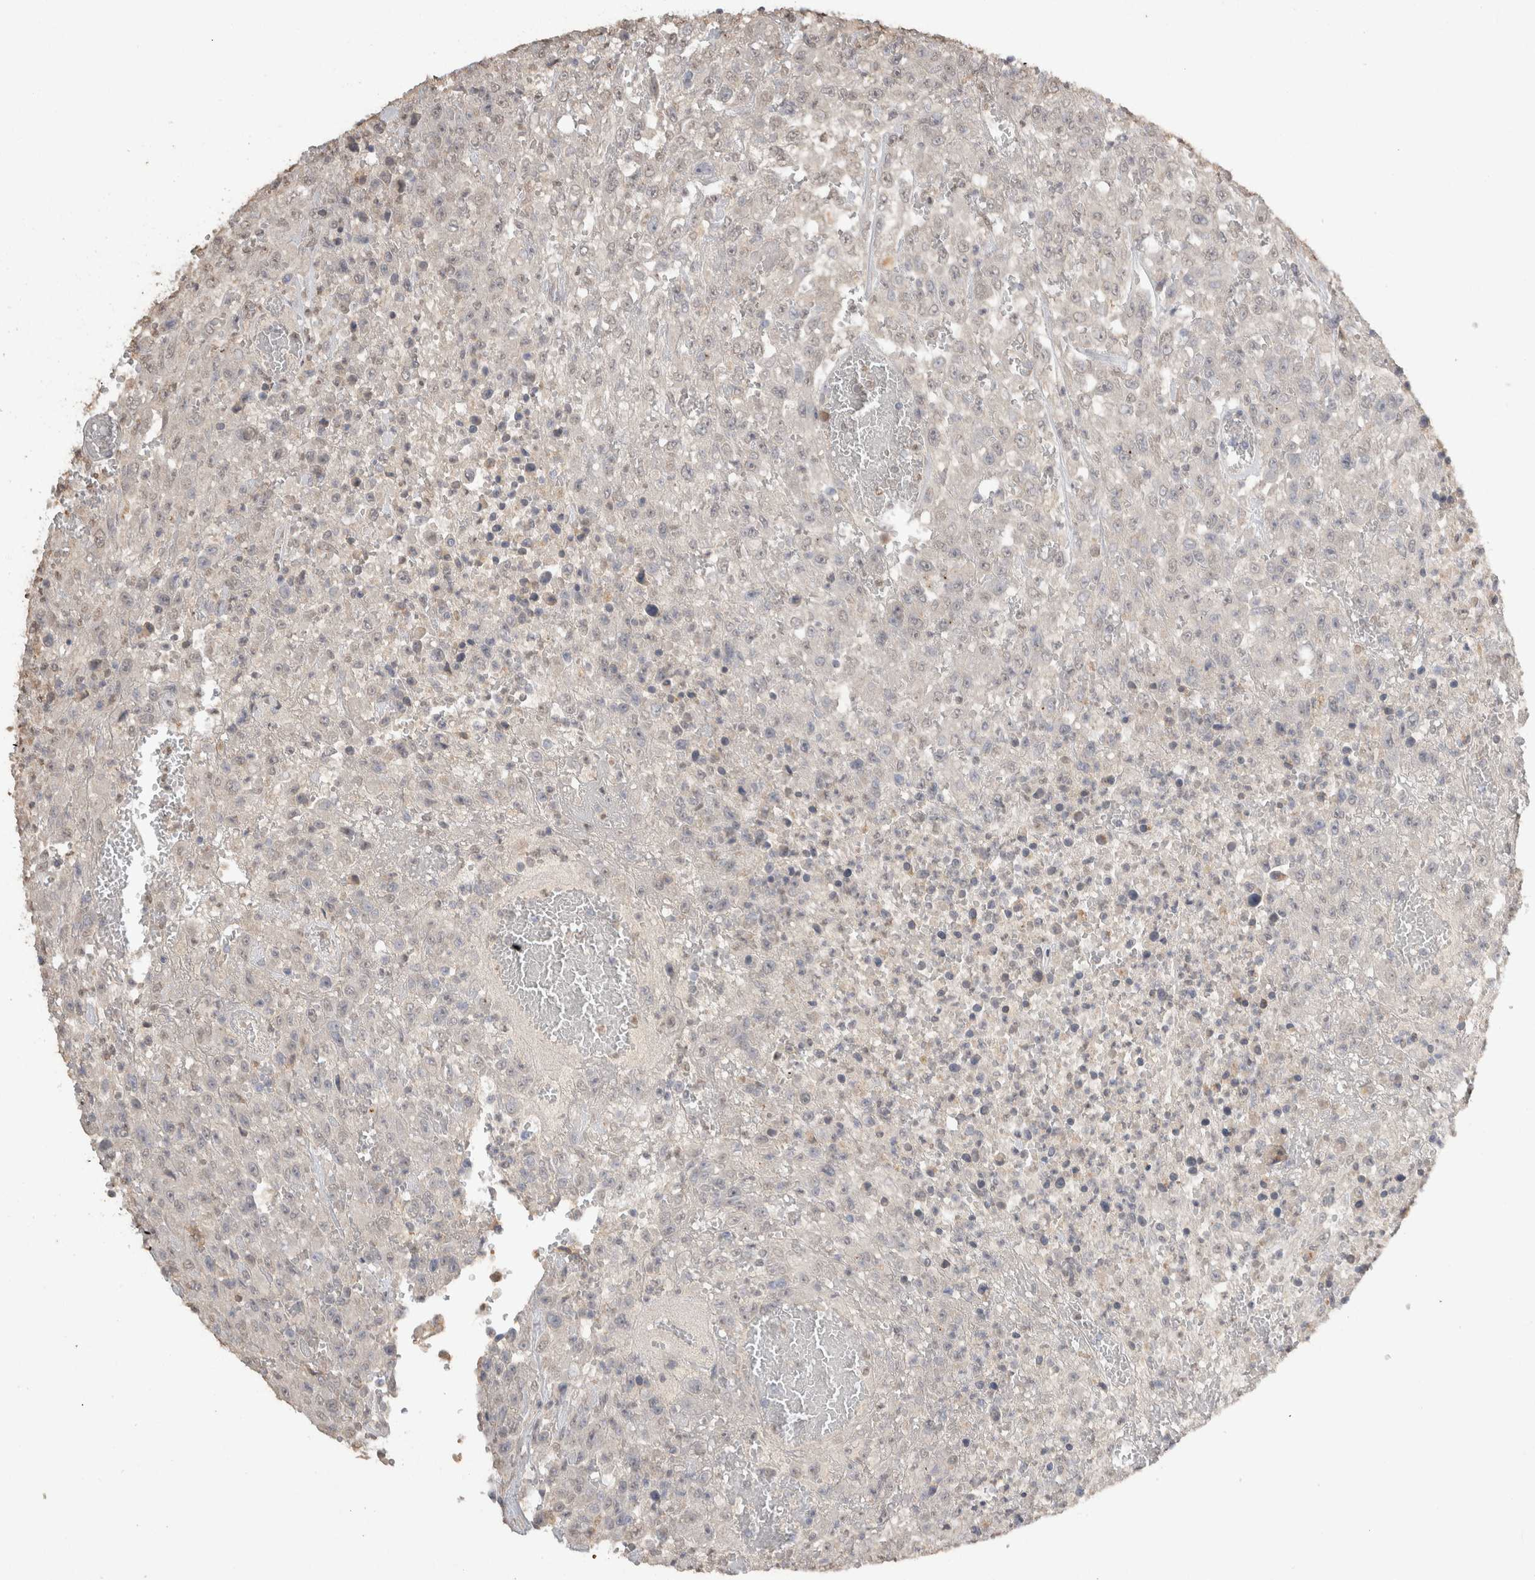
{"staining": {"intensity": "negative", "quantity": "none", "location": "none"}, "tissue": "urothelial cancer", "cell_type": "Tumor cells", "image_type": "cancer", "snomed": [{"axis": "morphology", "description": "Urothelial carcinoma, High grade"}, {"axis": "topography", "description": "Urinary bladder"}], "caption": "Image shows no significant protein positivity in tumor cells of urothelial cancer.", "gene": "NAALADL2", "patient": {"sex": "male", "age": 46}}